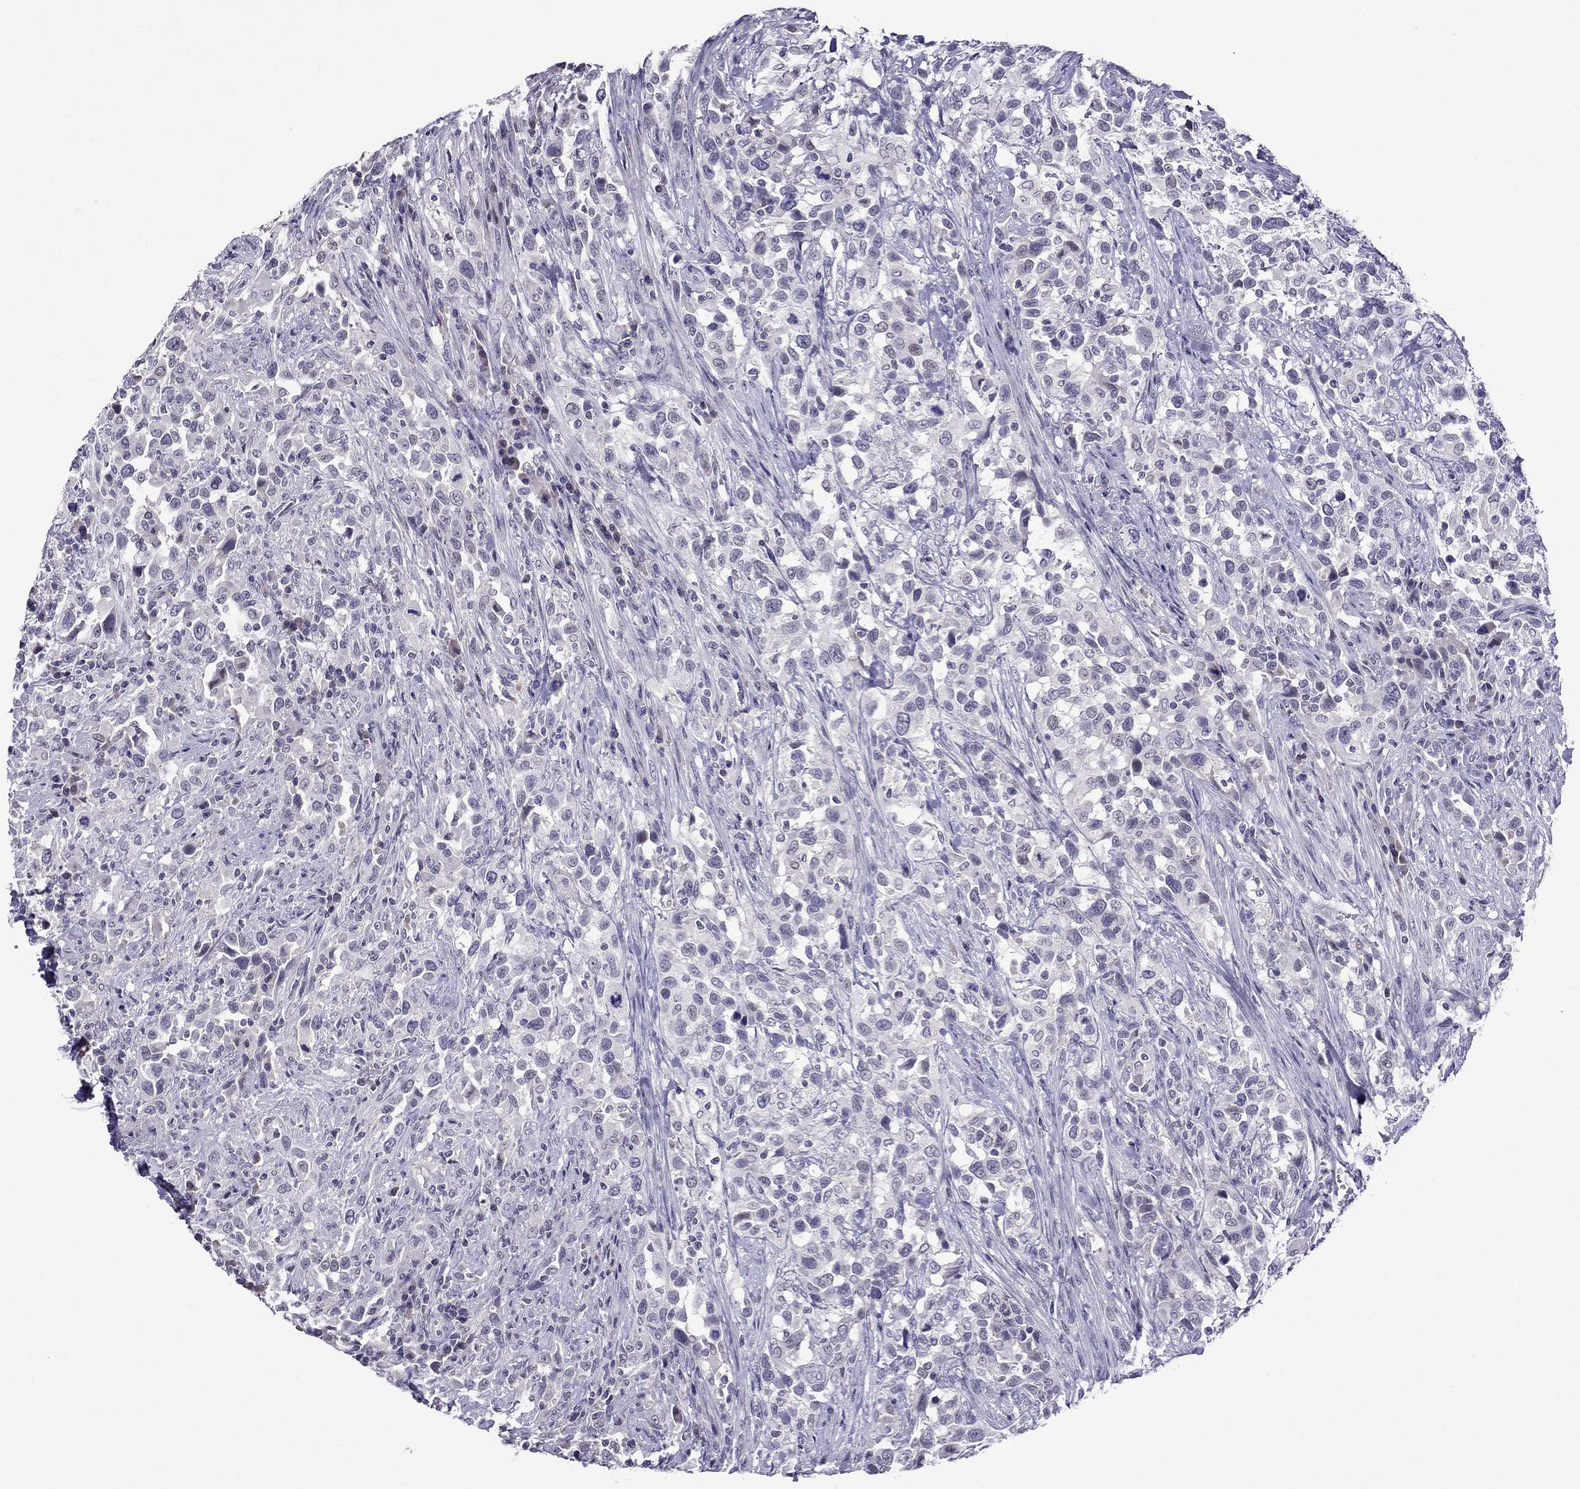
{"staining": {"intensity": "negative", "quantity": "none", "location": "none"}, "tissue": "urothelial cancer", "cell_type": "Tumor cells", "image_type": "cancer", "snomed": [{"axis": "morphology", "description": "Urothelial carcinoma, NOS"}, {"axis": "morphology", "description": "Urothelial carcinoma, High grade"}, {"axis": "topography", "description": "Urinary bladder"}], "caption": "A photomicrograph of human urothelial cancer is negative for staining in tumor cells.", "gene": "SPTBN4", "patient": {"sex": "female", "age": 64}}